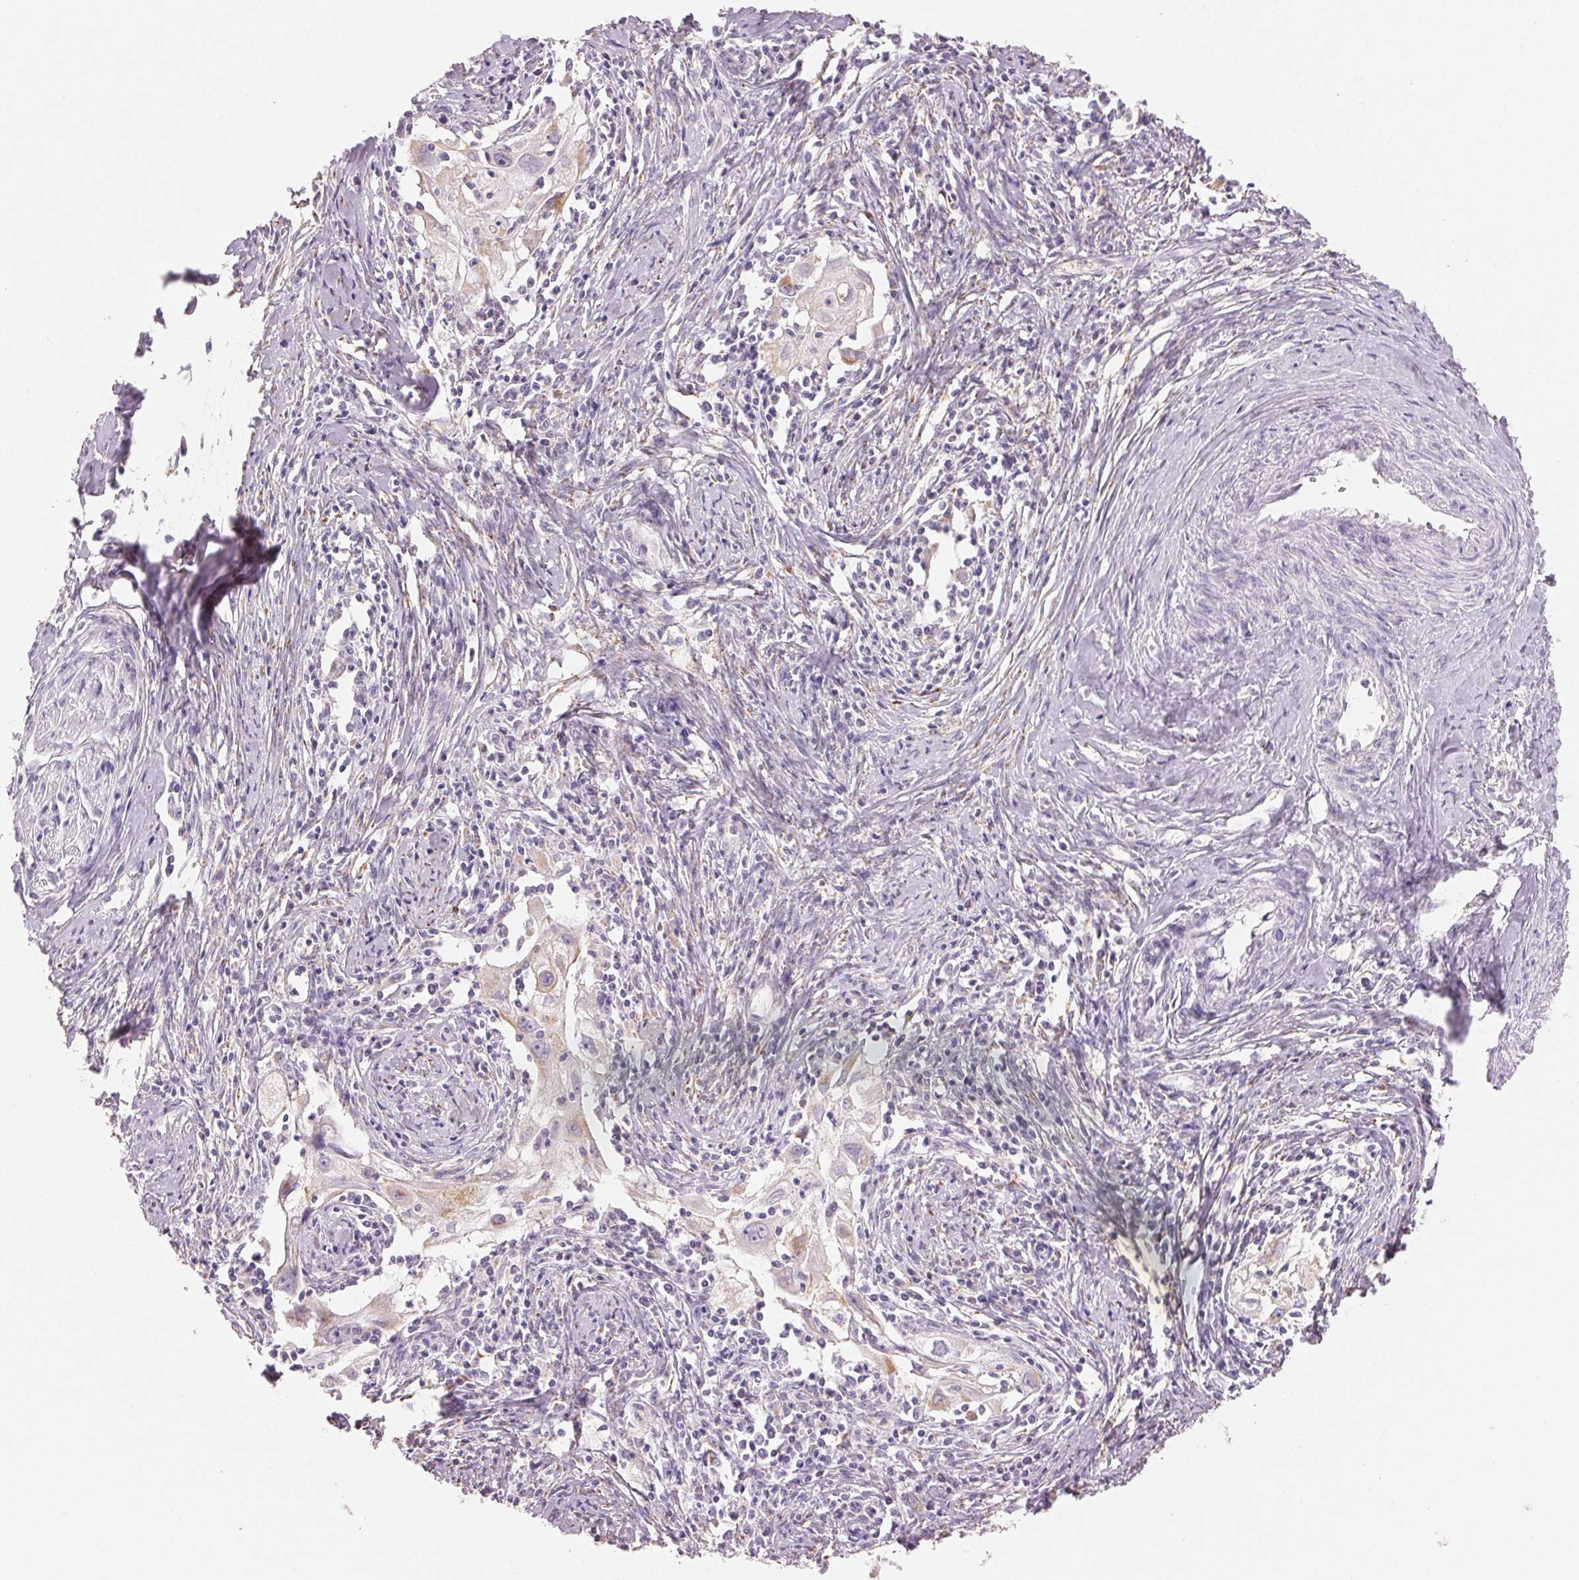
{"staining": {"intensity": "negative", "quantity": "none", "location": "none"}, "tissue": "cervical cancer", "cell_type": "Tumor cells", "image_type": "cancer", "snomed": [{"axis": "morphology", "description": "Squamous cell carcinoma, NOS"}, {"axis": "topography", "description": "Cervix"}], "caption": "DAB (3,3'-diaminobenzidine) immunohistochemical staining of cervical cancer (squamous cell carcinoma) shows no significant expression in tumor cells. (DAB immunohistochemistry, high magnification).", "gene": "CYP11B1", "patient": {"sex": "female", "age": 30}}